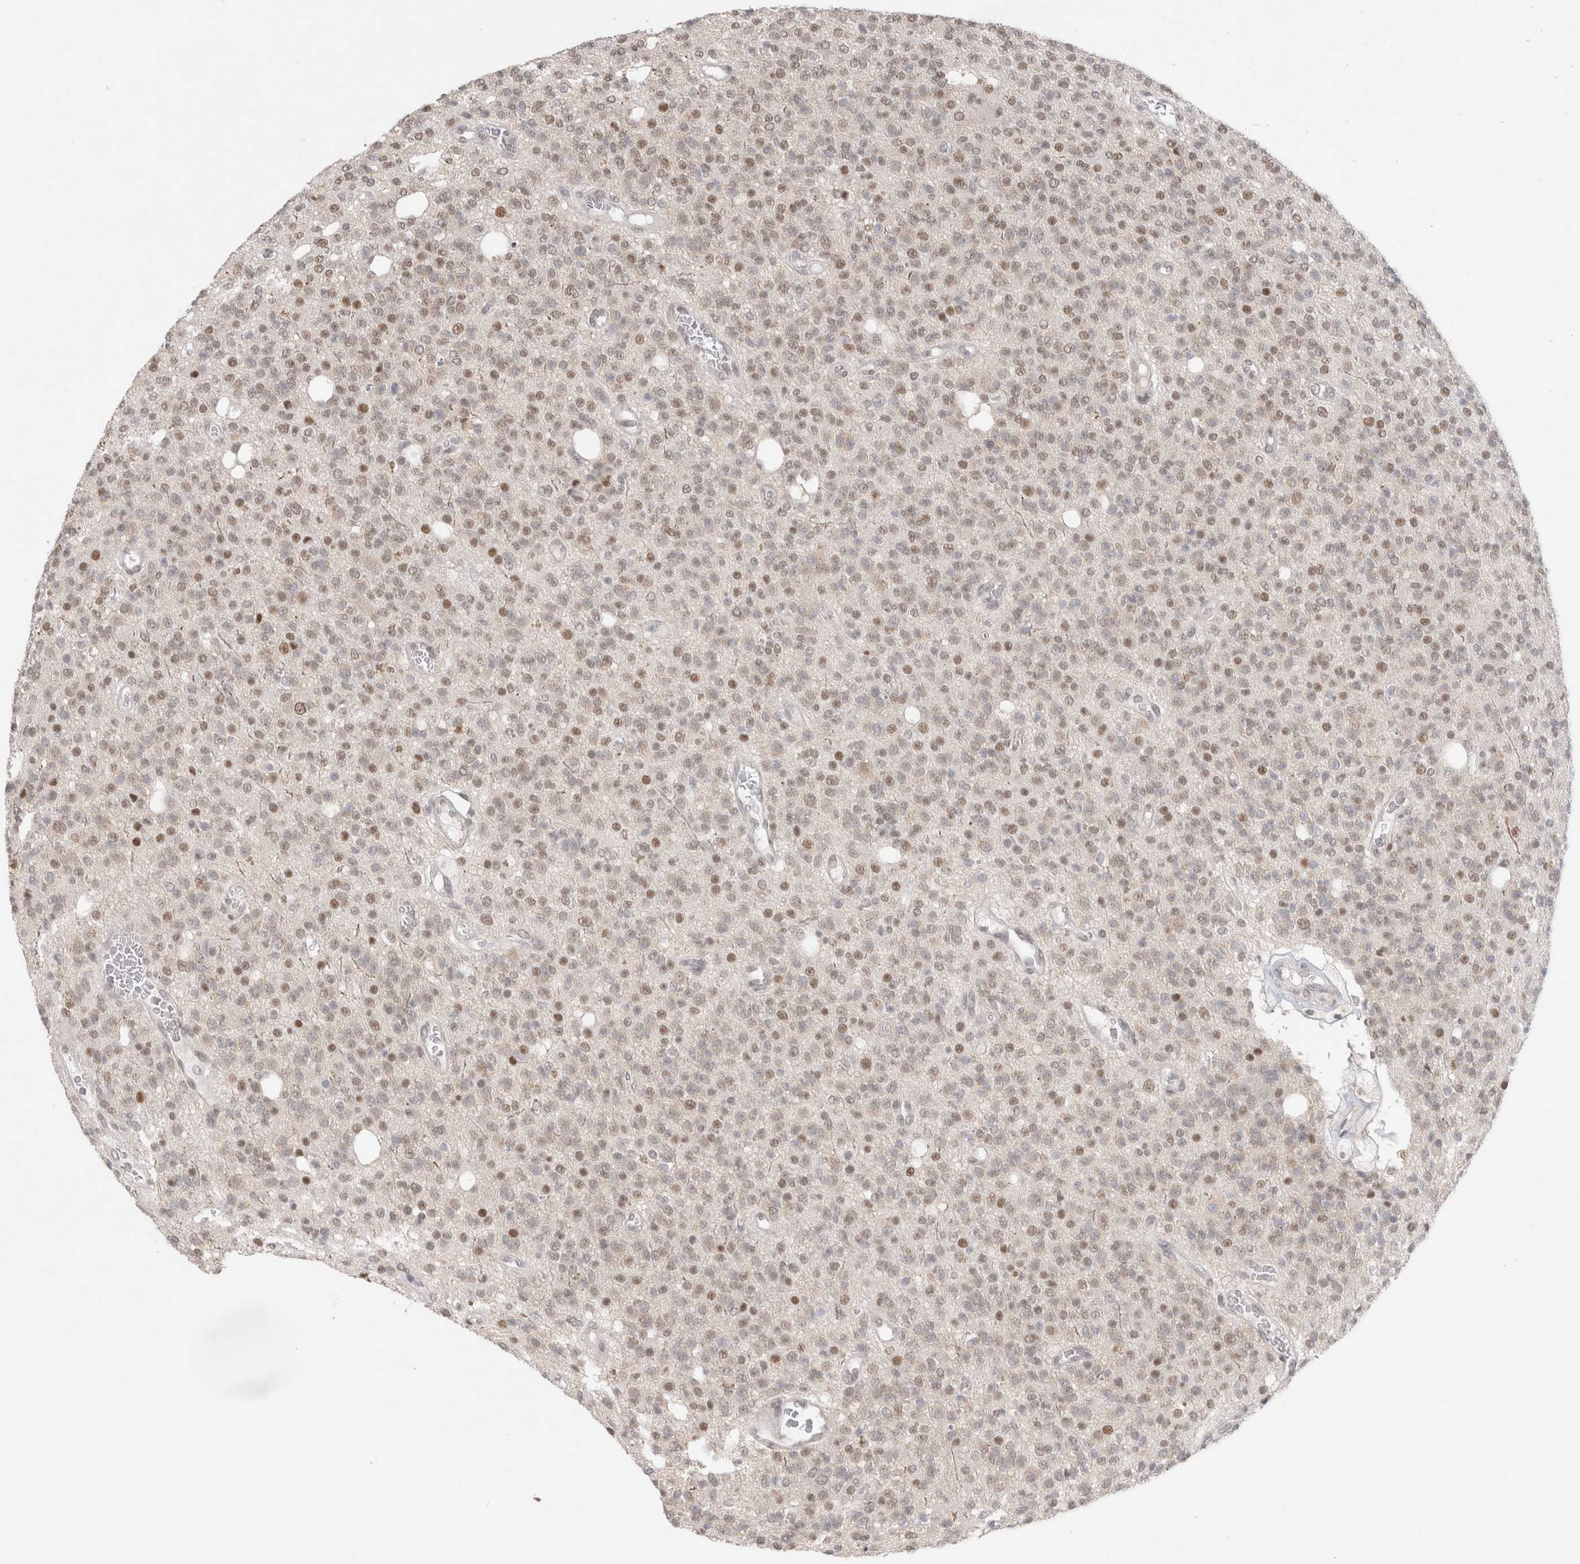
{"staining": {"intensity": "moderate", "quantity": "25%-75%", "location": "nuclear"}, "tissue": "glioma", "cell_type": "Tumor cells", "image_type": "cancer", "snomed": [{"axis": "morphology", "description": "Glioma, malignant, High grade"}, {"axis": "topography", "description": "Brain"}], "caption": "Immunohistochemistry staining of malignant glioma (high-grade), which shows medium levels of moderate nuclear staining in about 25%-75% of tumor cells indicating moderate nuclear protein staining. The staining was performed using DAB (3,3'-diaminobenzidine) (brown) for protein detection and nuclei were counterstained in hematoxylin (blue).", "gene": "RECQL4", "patient": {"sex": "male", "age": 34}}